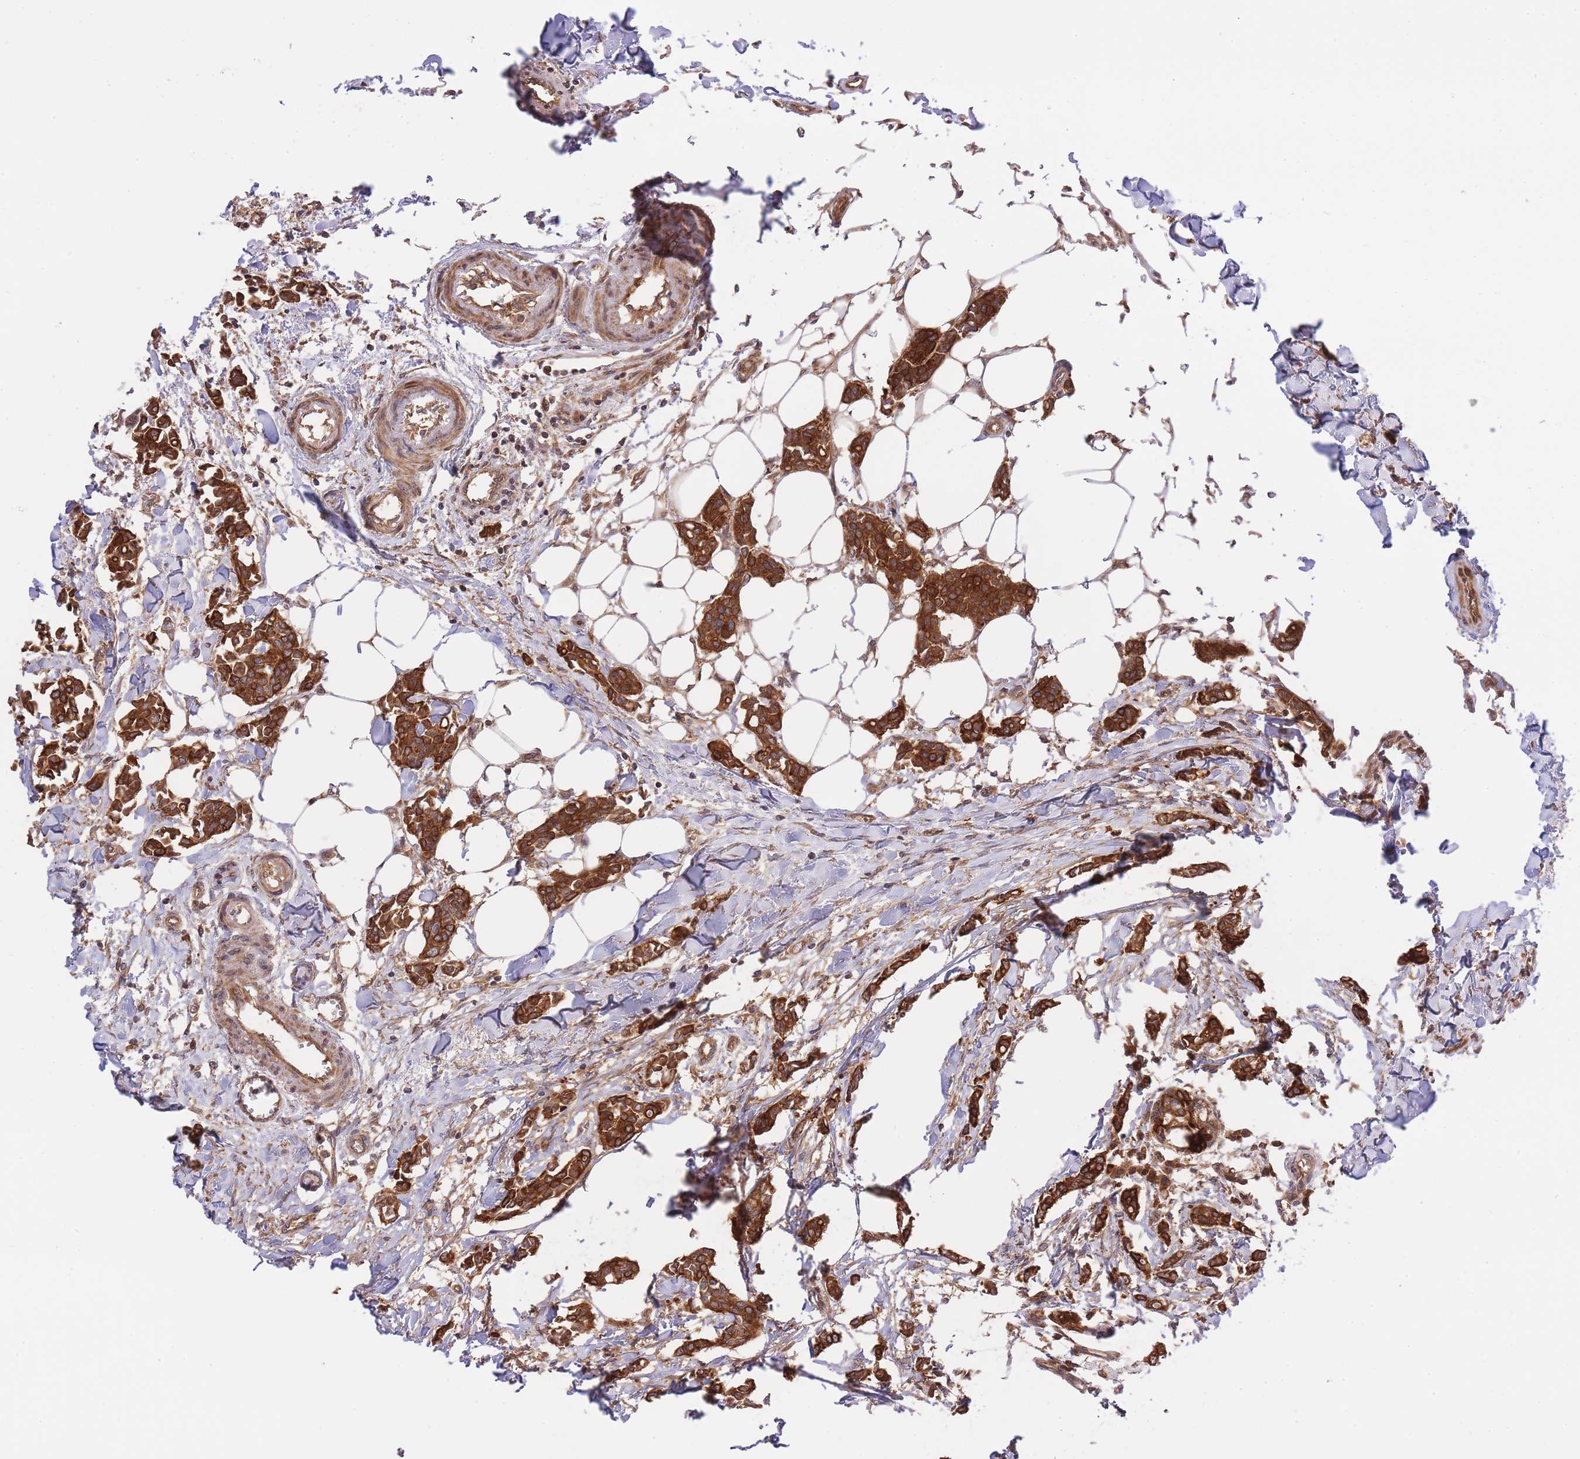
{"staining": {"intensity": "strong", "quantity": ">75%", "location": "cytoplasmic/membranous"}, "tissue": "breast cancer", "cell_type": "Tumor cells", "image_type": "cancer", "snomed": [{"axis": "morphology", "description": "Duct carcinoma"}, {"axis": "topography", "description": "Breast"}], "caption": "Strong cytoplasmic/membranous staining for a protein is seen in about >75% of tumor cells of breast infiltrating ductal carcinoma using IHC.", "gene": "EIF2B2", "patient": {"sex": "female", "age": 41}}